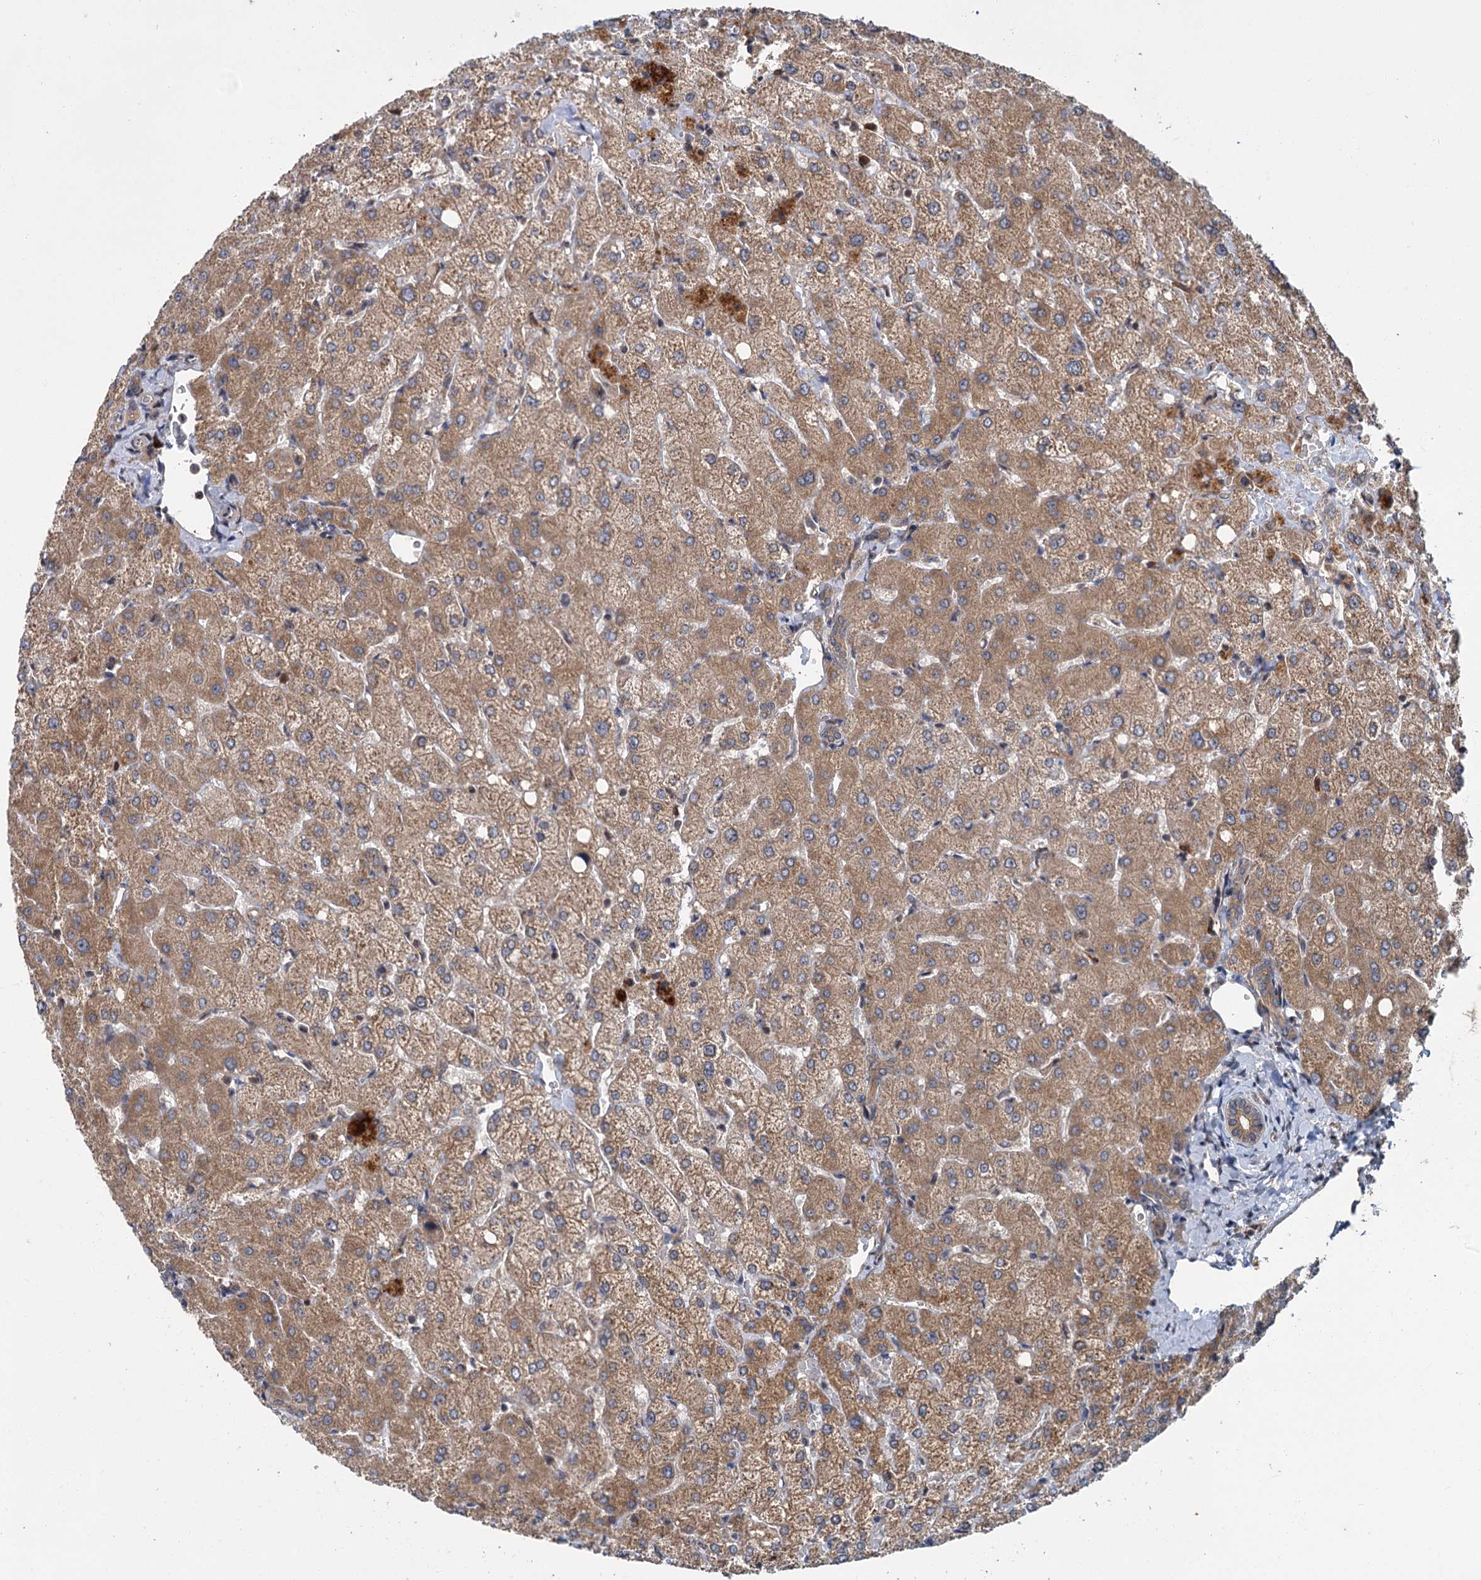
{"staining": {"intensity": "weak", "quantity": "25%-75%", "location": "cytoplasmic/membranous"}, "tissue": "liver", "cell_type": "Cholangiocytes", "image_type": "normal", "snomed": [{"axis": "morphology", "description": "Normal tissue, NOS"}, {"axis": "topography", "description": "Liver"}], "caption": "Cholangiocytes reveal low levels of weak cytoplasmic/membranous staining in approximately 25%-75% of cells in unremarkable human liver.", "gene": "KANSL2", "patient": {"sex": "female", "age": 54}}